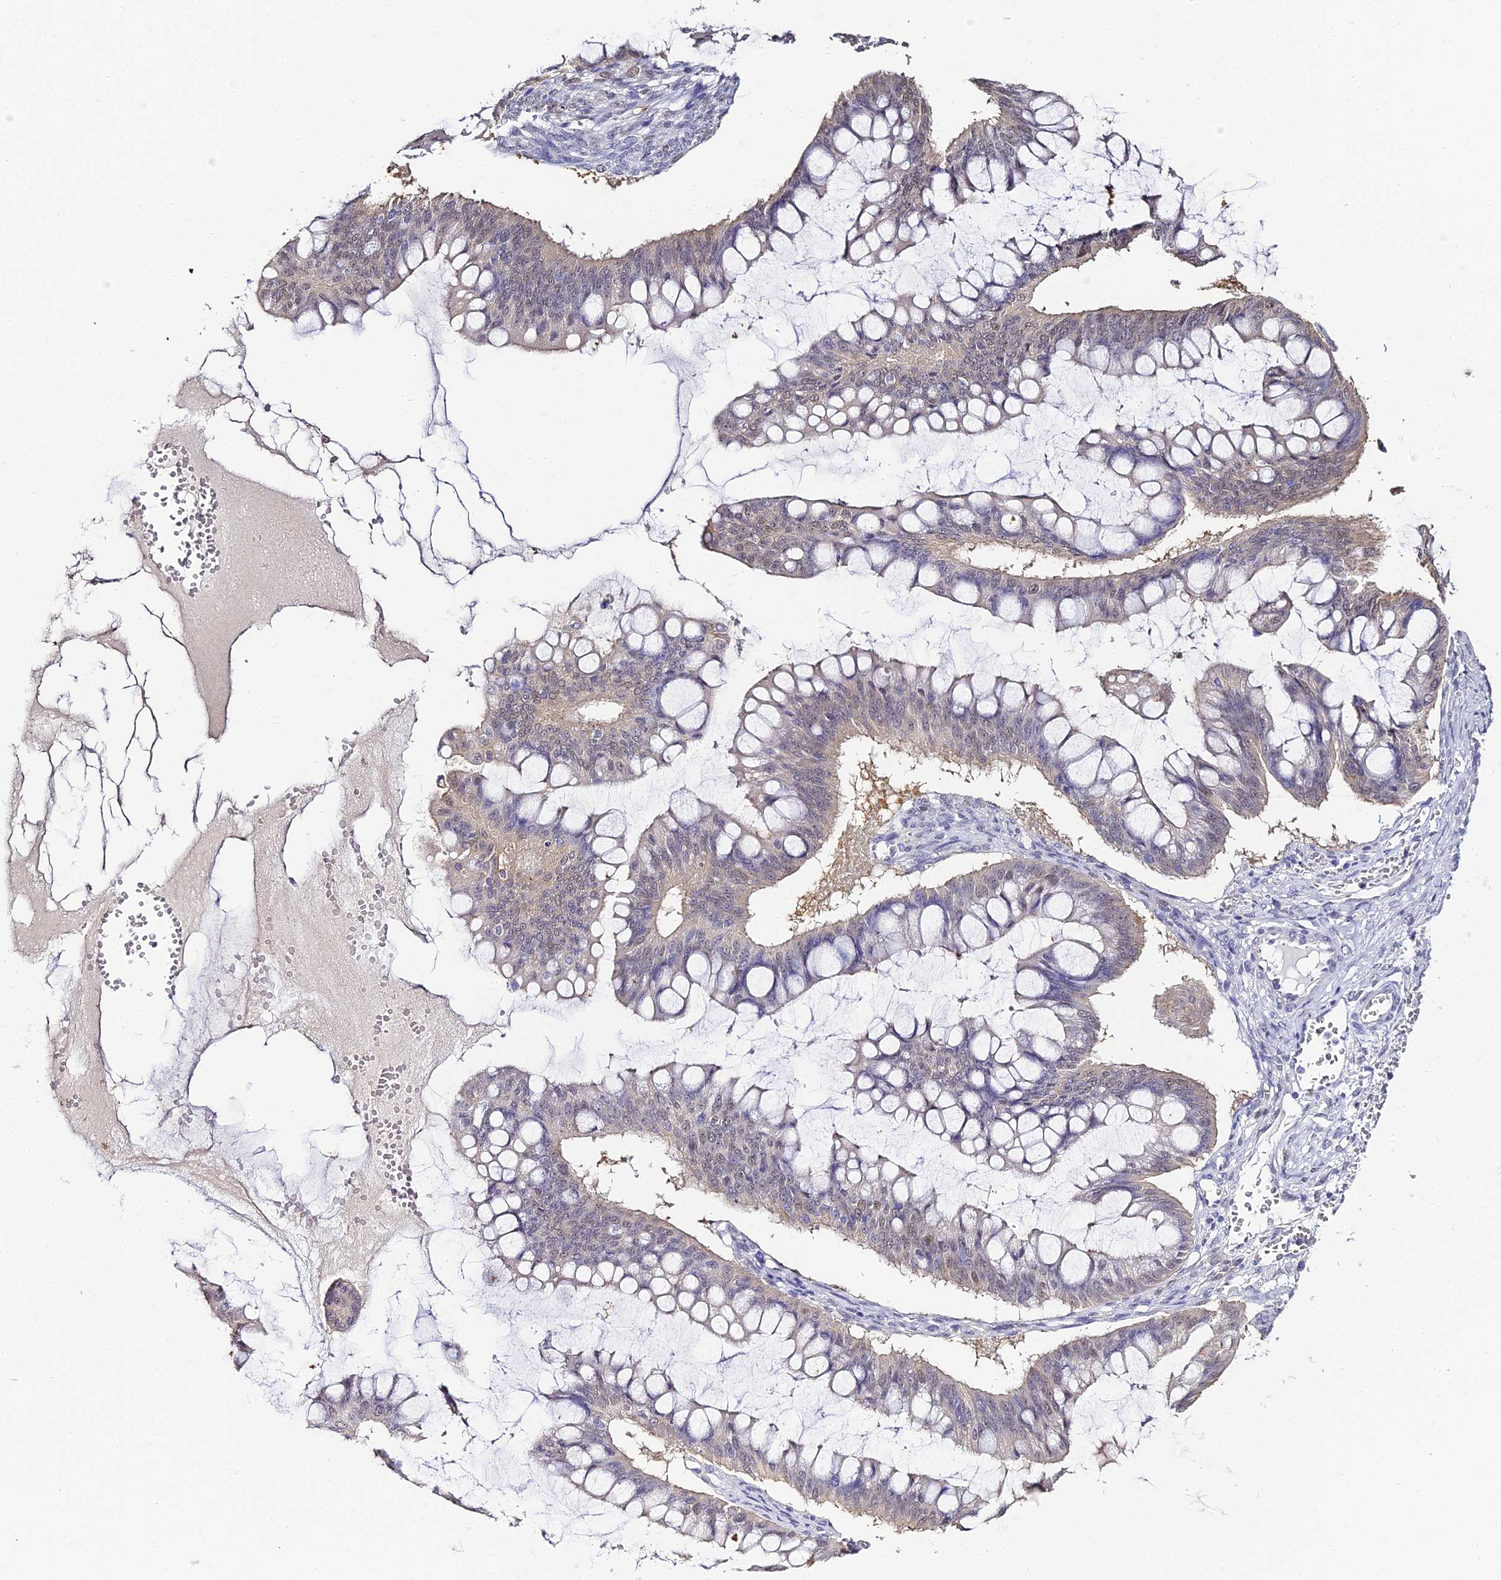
{"staining": {"intensity": "weak", "quantity": "25%-75%", "location": "nuclear"}, "tissue": "ovarian cancer", "cell_type": "Tumor cells", "image_type": "cancer", "snomed": [{"axis": "morphology", "description": "Cystadenocarcinoma, mucinous, NOS"}, {"axis": "topography", "description": "Ovary"}], "caption": "Immunohistochemical staining of ovarian cancer displays low levels of weak nuclear protein positivity in approximately 25%-75% of tumor cells.", "gene": "ABHD14A-ACY1", "patient": {"sex": "female", "age": 73}}